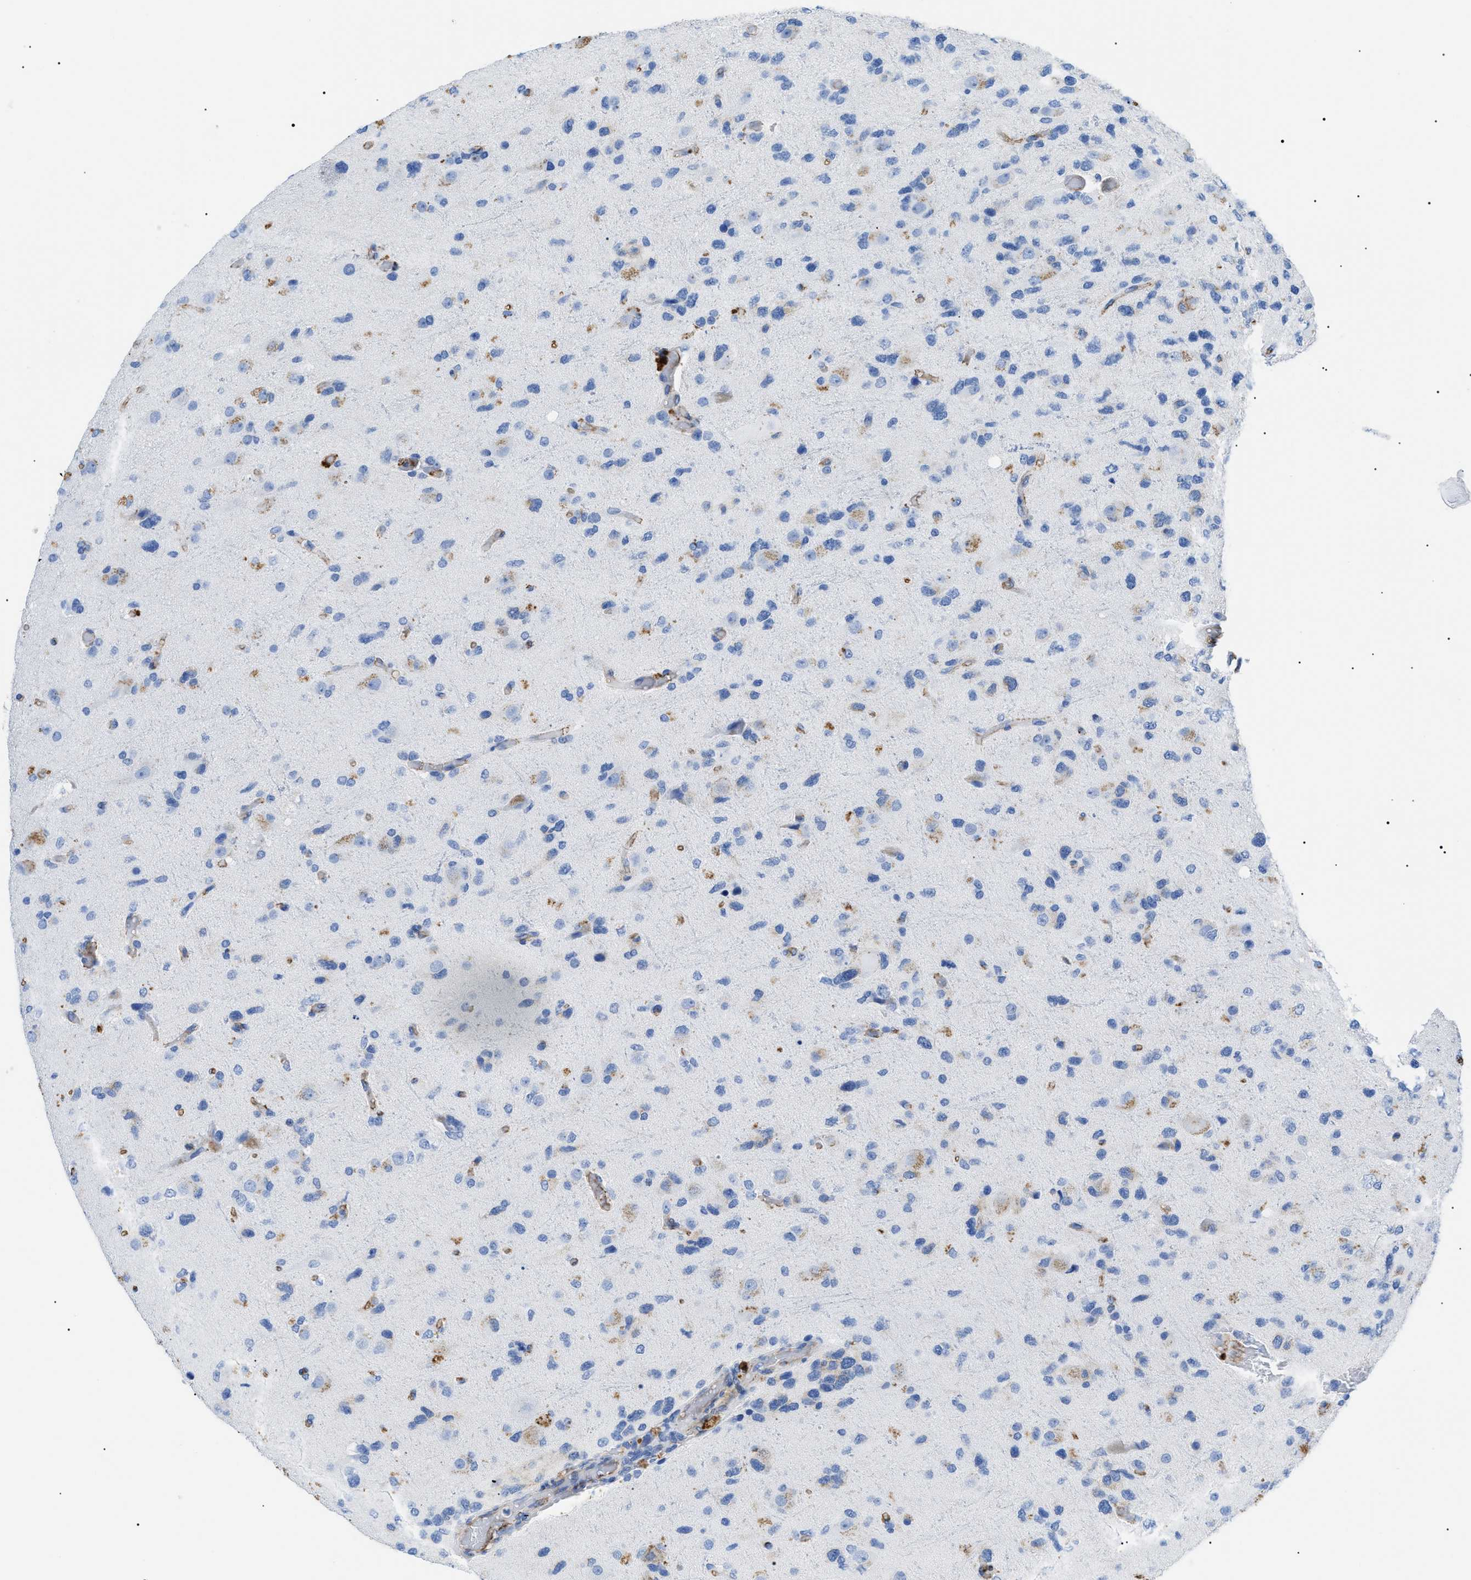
{"staining": {"intensity": "weak", "quantity": "<25%", "location": "cytoplasmic/membranous"}, "tissue": "glioma", "cell_type": "Tumor cells", "image_type": "cancer", "snomed": [{"axis": "morphology", "description": "Glioma, malignant, High grade"}, {"axis": "topography", "description": "Brain"}], "caption": "Micrograph shows no protein positivity in tumor cells of malignant glioma (high-grade) tissue. (Immunohistochemistry (ihc), brightfield microscopy, high magnification).", "gene": "PODXL", "patient": {"sex": "female", "age": 58}}